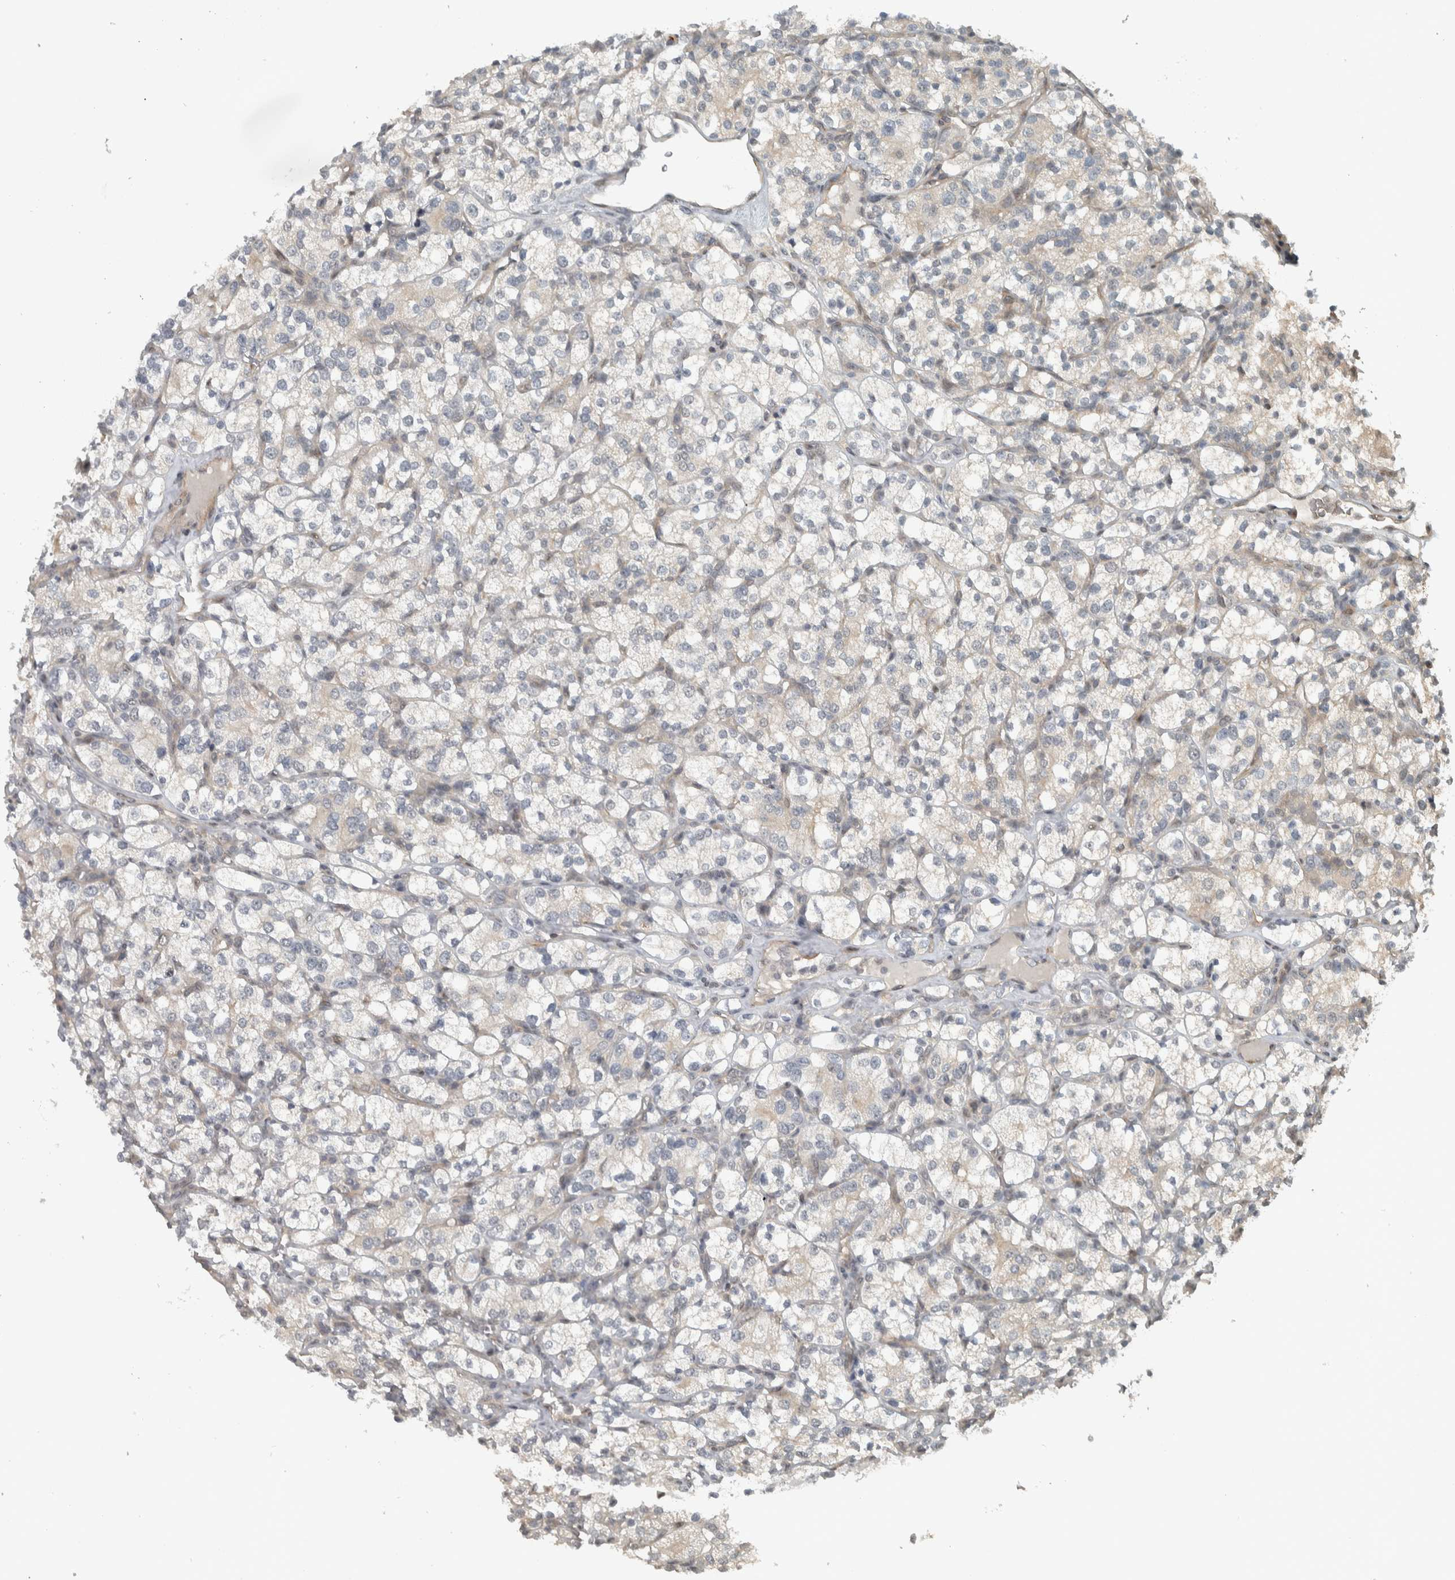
{"staining": {"intensity": "weak", "quantity": "<25%", "location": "cytoplasmic/membranous"}, "tissue": "renal cancer", "cell_type": "Tumor cells", "image_type": "cancer", "snomed": [{"axis": "morphology", "description": "Adenocarcinoma, NOS"}, {"axis": "topography", "description": "Kidney"}], "caption": "The image demonstrates no significant positivity in tumor cells of renal adenocarcinoma. Nuclei are stained in blue.", "gene": "NAPG", "patient": {"sex": "male", "age": 77}}